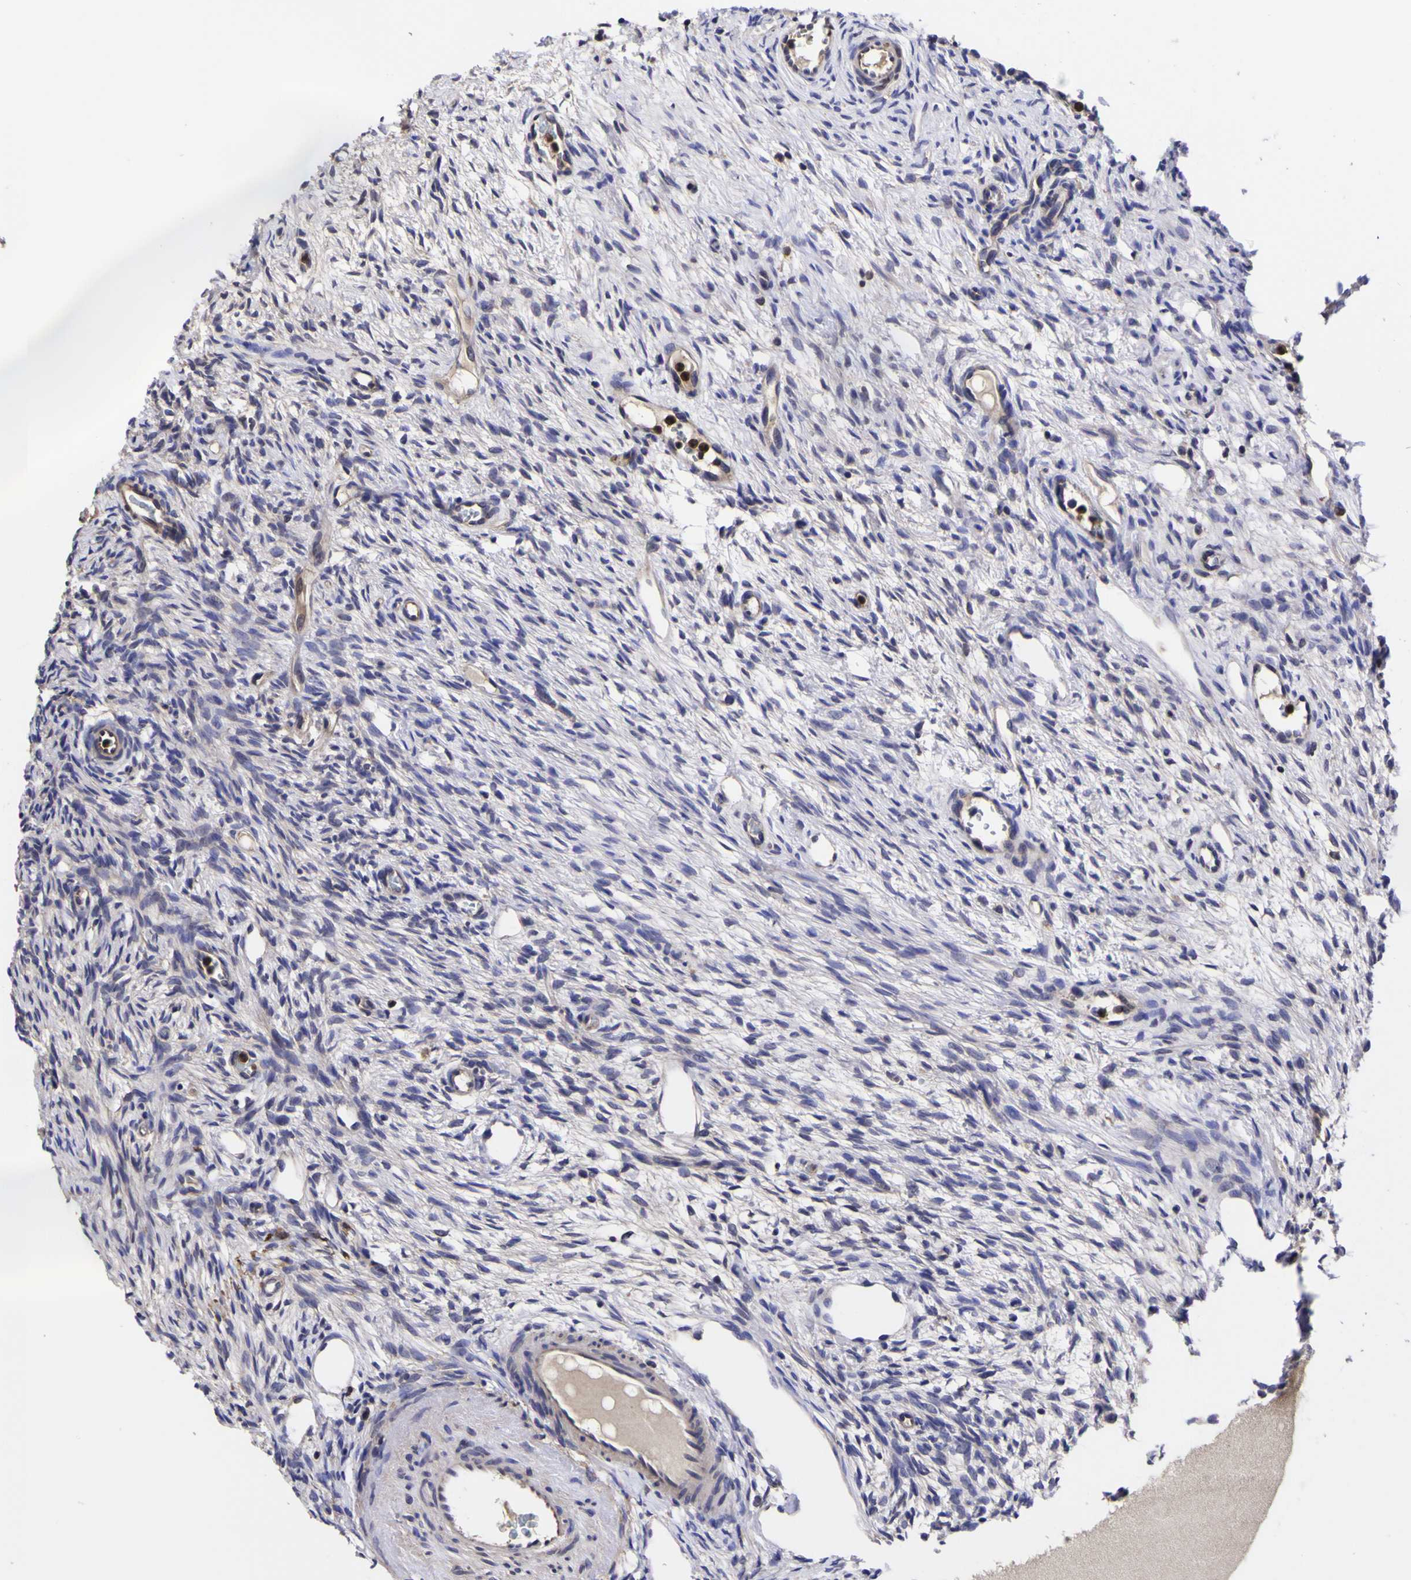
{"staining": {"intensity": "weak", "quantity": ">75%", "location": "cytoplasmic/membranous"}, "tissue": "ovary", "cell_type": "Follicle cells", "image_type": "normal", "snomed": [{"axis": "morphology", "description": "Normal tissue, NOS"}, {"axis": "topography", "description": "Ovary"}], "caption": "Immunohistochemical staining of benign ovary demonstrates >75% levels of weak cytoplasmic/membranous protein expression in approximately >75% of follicle cells.", "gene": "MAPK14", "patient": {"sex": "female", "age": 33}}